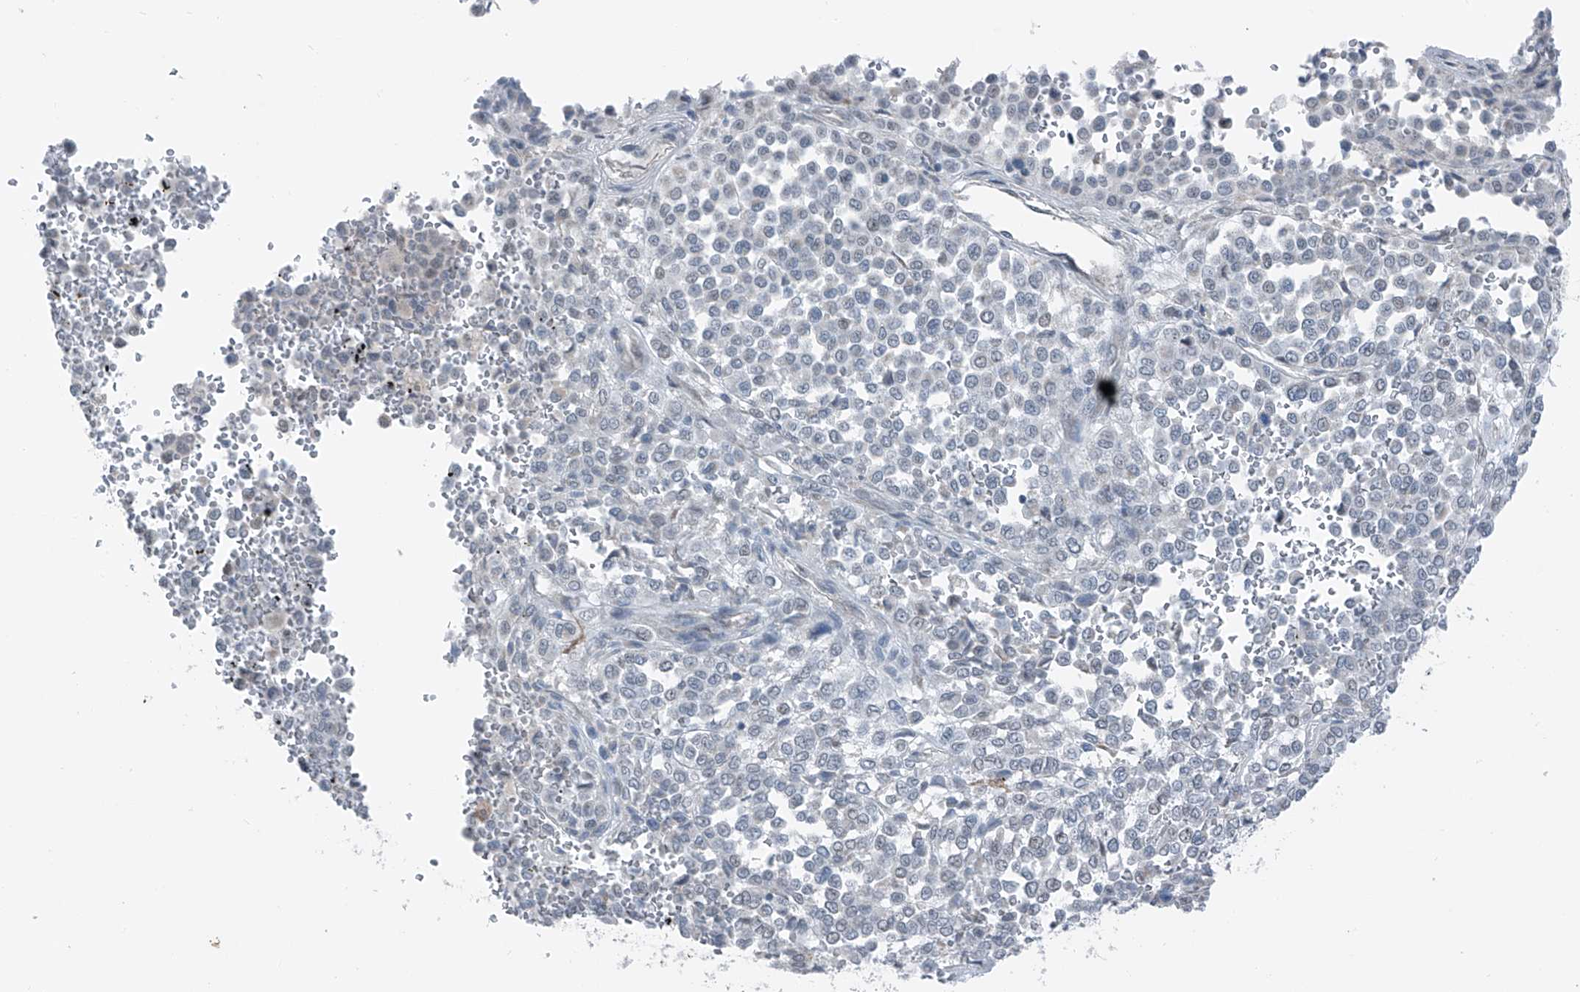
{"staining": {"intensity": "negative", "quantity": "none", "location": "none"}, "tissue": "melanoma", "cell_type": "Tumor cells", "image_type": "cancer", "snomed": [{"axis": "morphology", "description": "Malignant melanoma, Metastatic site"}, {"axis": "topography", "description": "Pancreas"}], "caption": "DAB (3,3'-diaminobenzidine) immunohistochemical staining of malignant melanoma (metastatic site) demonstrates no significant staining in tumor cells.", "gene": "DYRK1B", "patient": {"sex": "female", "age": 30}}